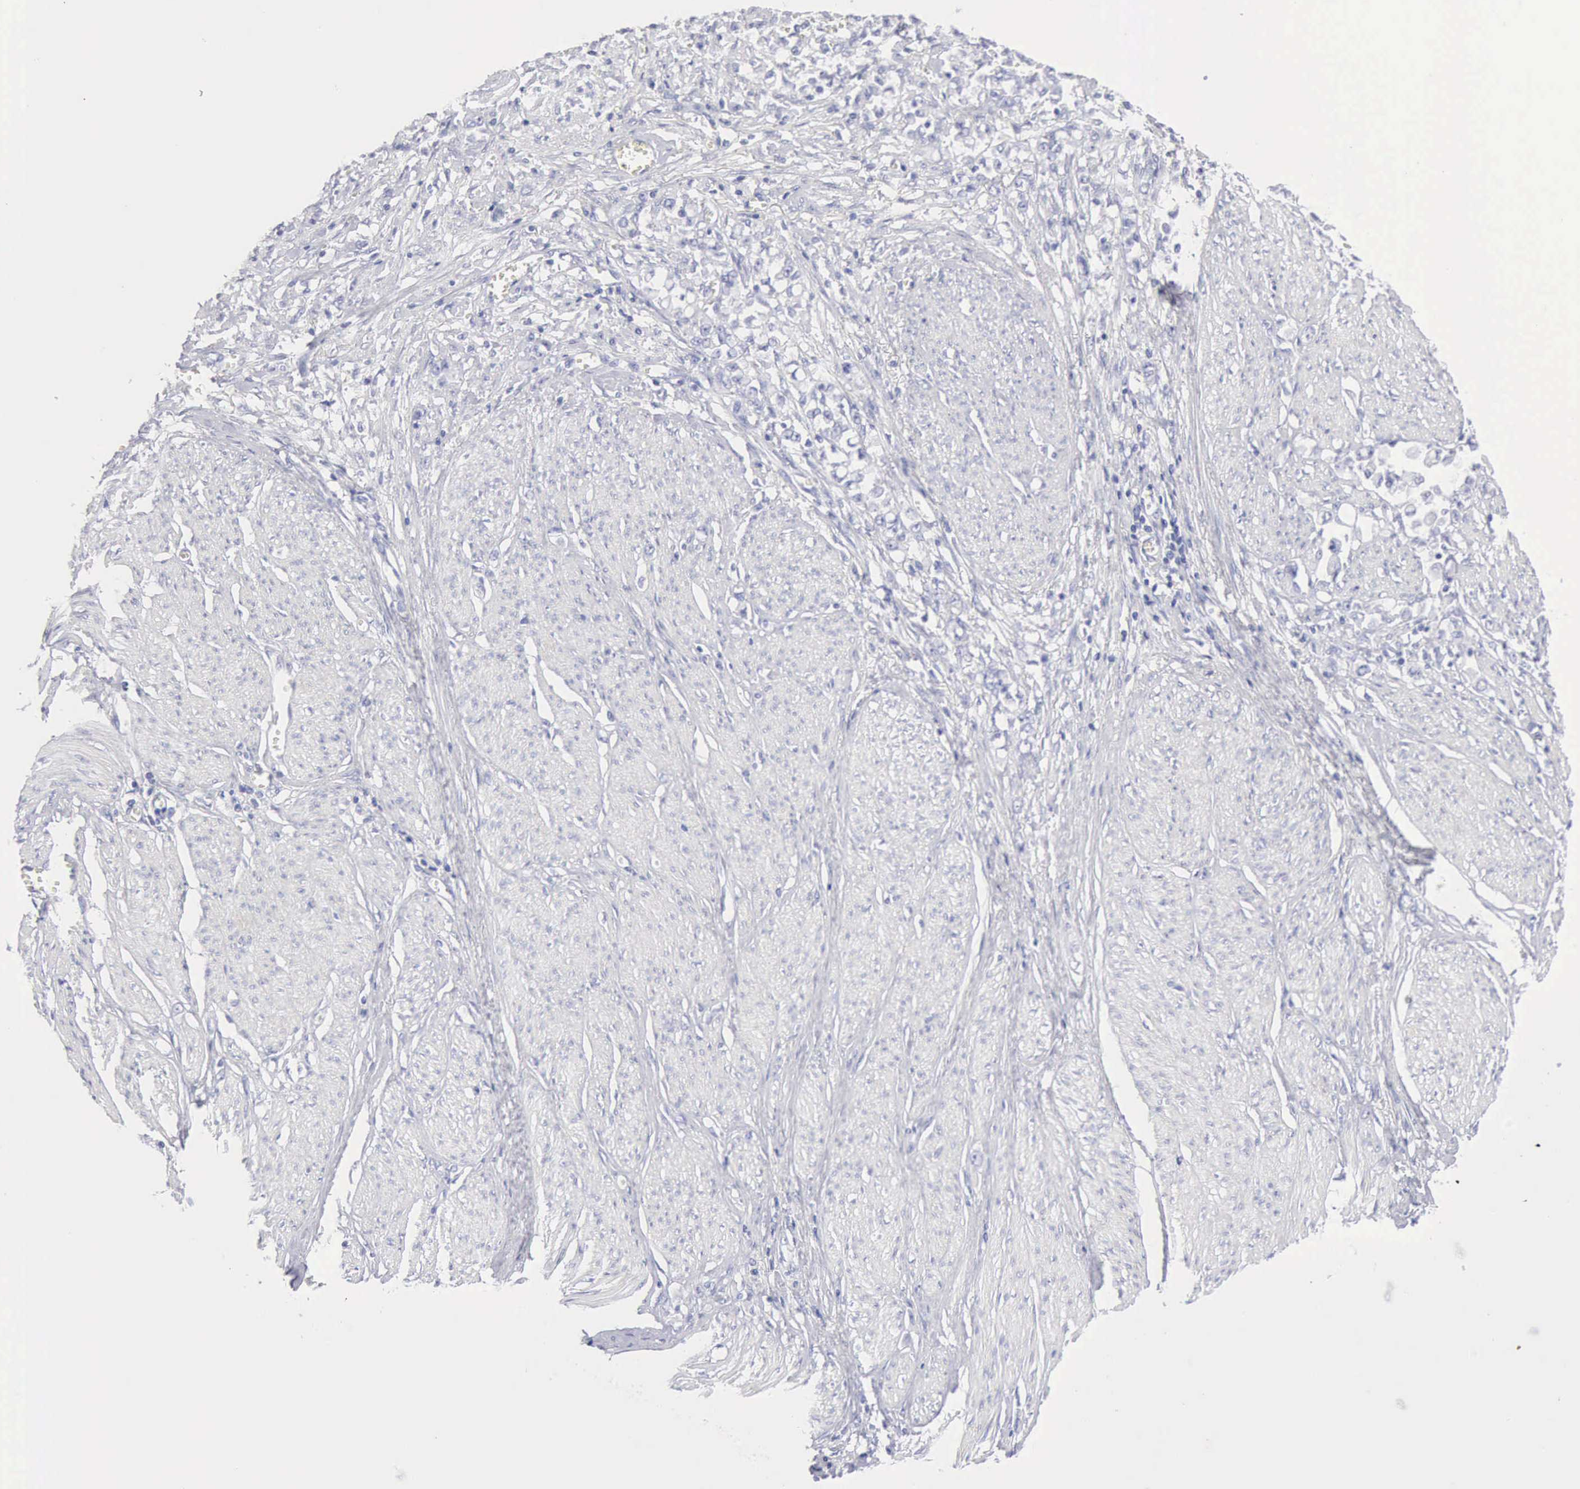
{"staining": {"intensity": "negative", "quantity": "none", "location": "none"}, "tissue": "stomach cancer", "cell_type": "Tumor cells", "image_type": "cancer", "snomed": [{"axis": "morphology", "description": "Adenocarcinoma, NOS"}, {"axis": "topography", "description": "Stomach"}], "caption": "This image is of stomach cancer stained with immunohistochemistry (IHC) to label a protein in brown with the nuclei are counter-stained blue. There is no staining in tumor cells. (DAB (3,3'-diaminobenzidine) IHC with hematoxylin counter stain).", "gene": "KRT10", "patient": {"sex": "male", "age": 72}}